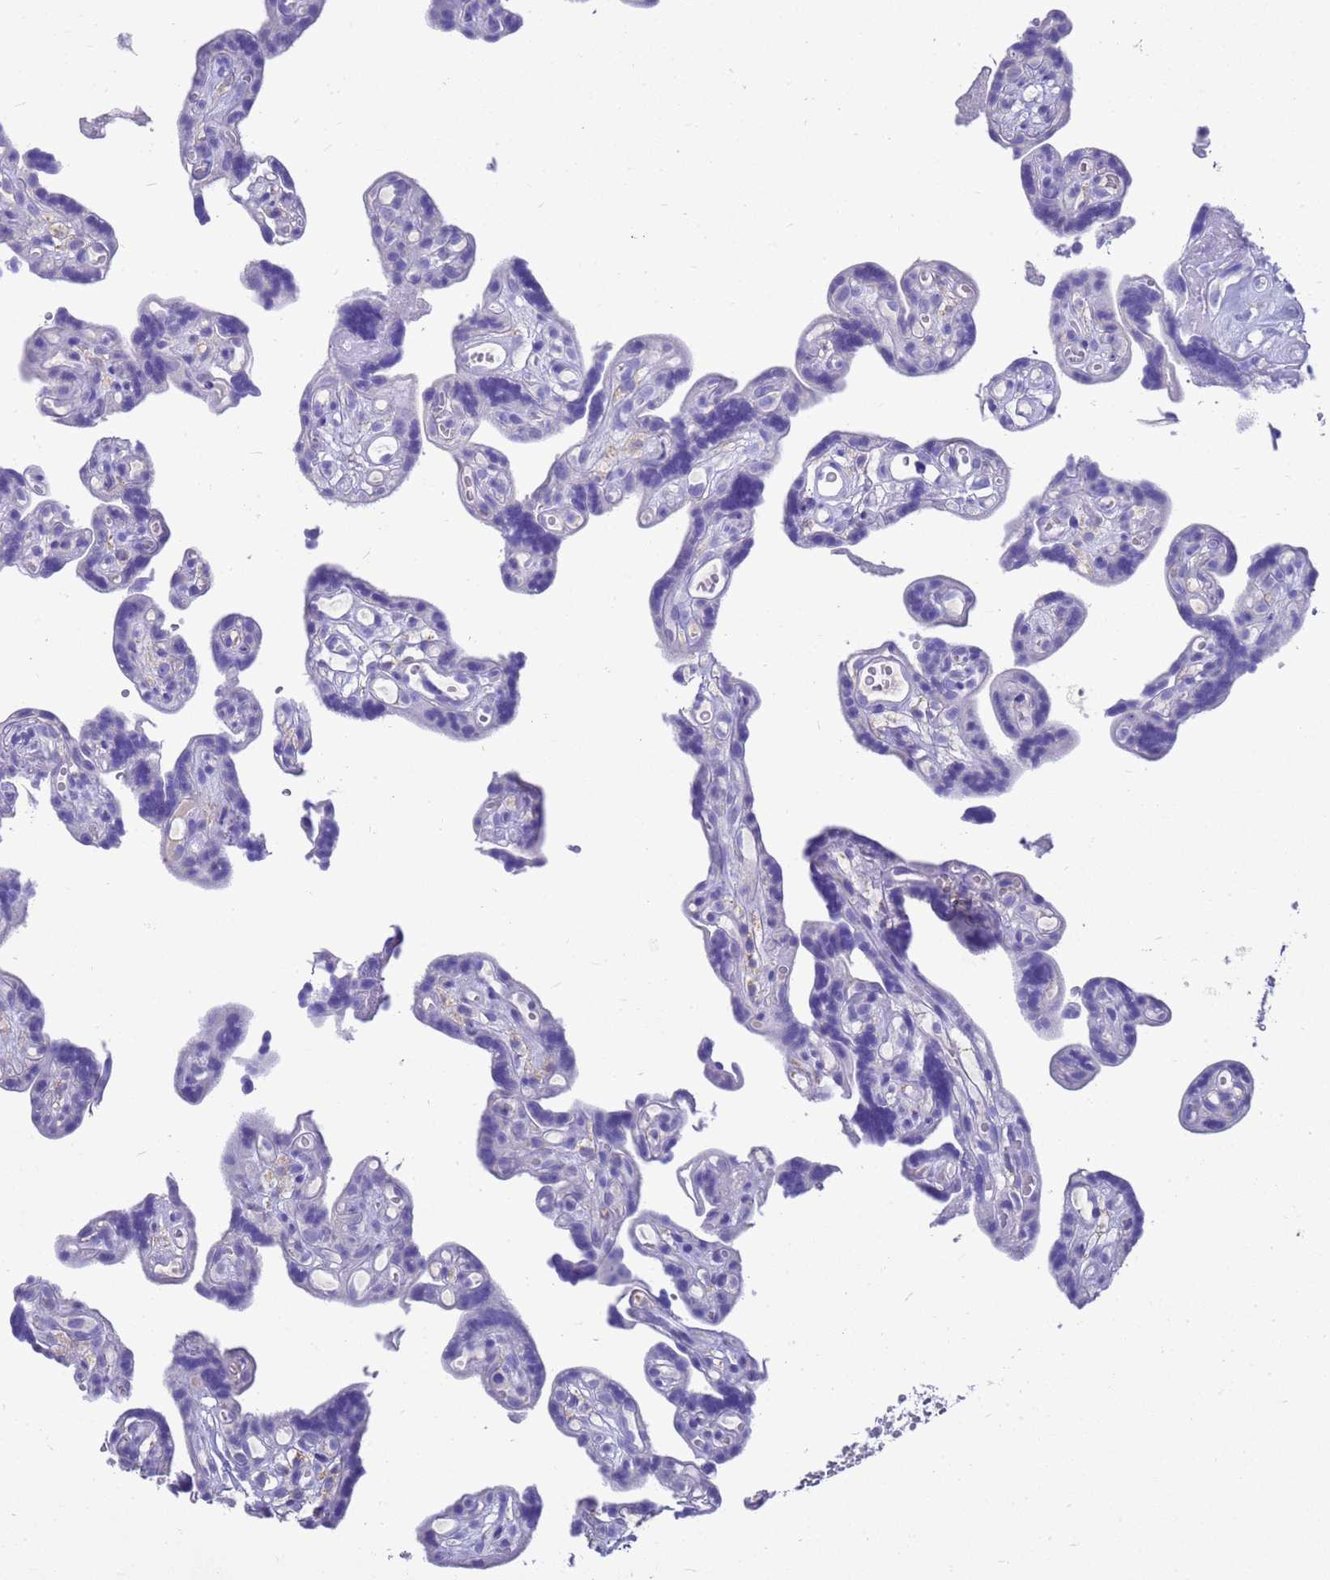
{"staining": {"intensity": "negative", "quantity": "none", "location": "none"}, "tissue": "placenta", "cell_type": "Decidual cells", "image_type": "normal", "snomed": [{"axis": "morphology", "description": "Normal tissue, NOS"}, {"axis": "topography", "description": "Placenta"}], "caption": "An immunohistochemistry (IHC) photomicrograph of benign placenta is shown. There is no staining in decidual cells of placenta. Brightfield microscopy of immunohistochemistry (IHC) stained with DAB (3,3'-diaminobenzidine) (brown) and hematoxylin (blue), captured at high magnification.", "gene": "MS4A13", "patient": {"sex": "female", "age": 30}}